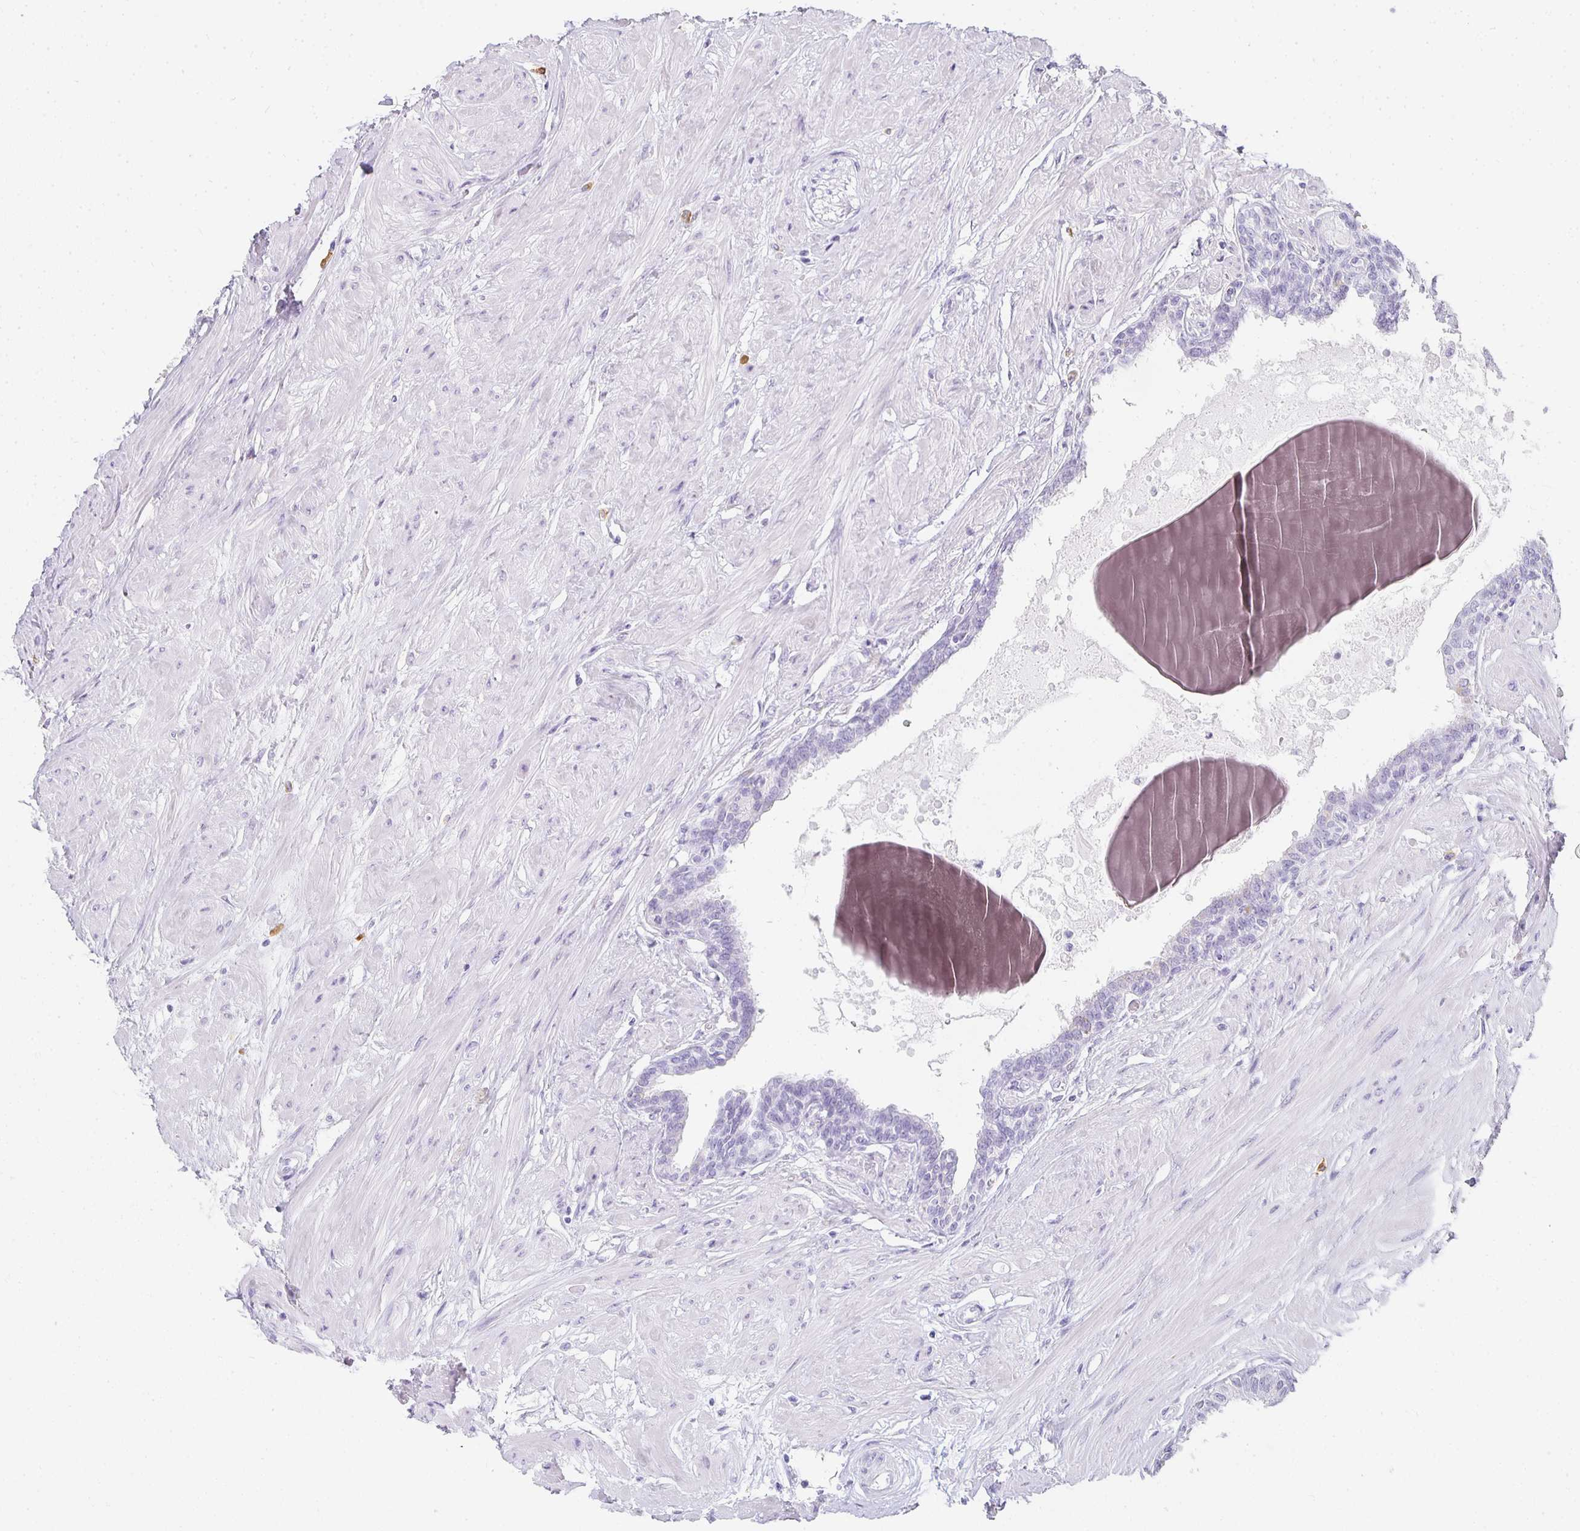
{"staining": {"intensity": "negative", "quantity": "none", "location": "none"}, "tissue": "seminal vesicle", "cell_type": "Glandular cells", "image_type": "normal", "snomed": [{"axis": "morphology", "description": "Normal tissue, NOS"}, {"axis": "topography", "description": "Prostate"}, {"axis": "topography", "description": "Seminal veicle"}], "caption": "Immunohistochemistry of unremarkable human seminal vesicle displays no staining in glandular cells. The staining was performed using DAB (3,3'-diaminobenzidine) to visualize the protein expression in brown, while the nuclei were stained in blue with hematoxylin (Magnification: 20x).", "gene": "TPSD1", "patient": {"sex": "male", "age": 60}}